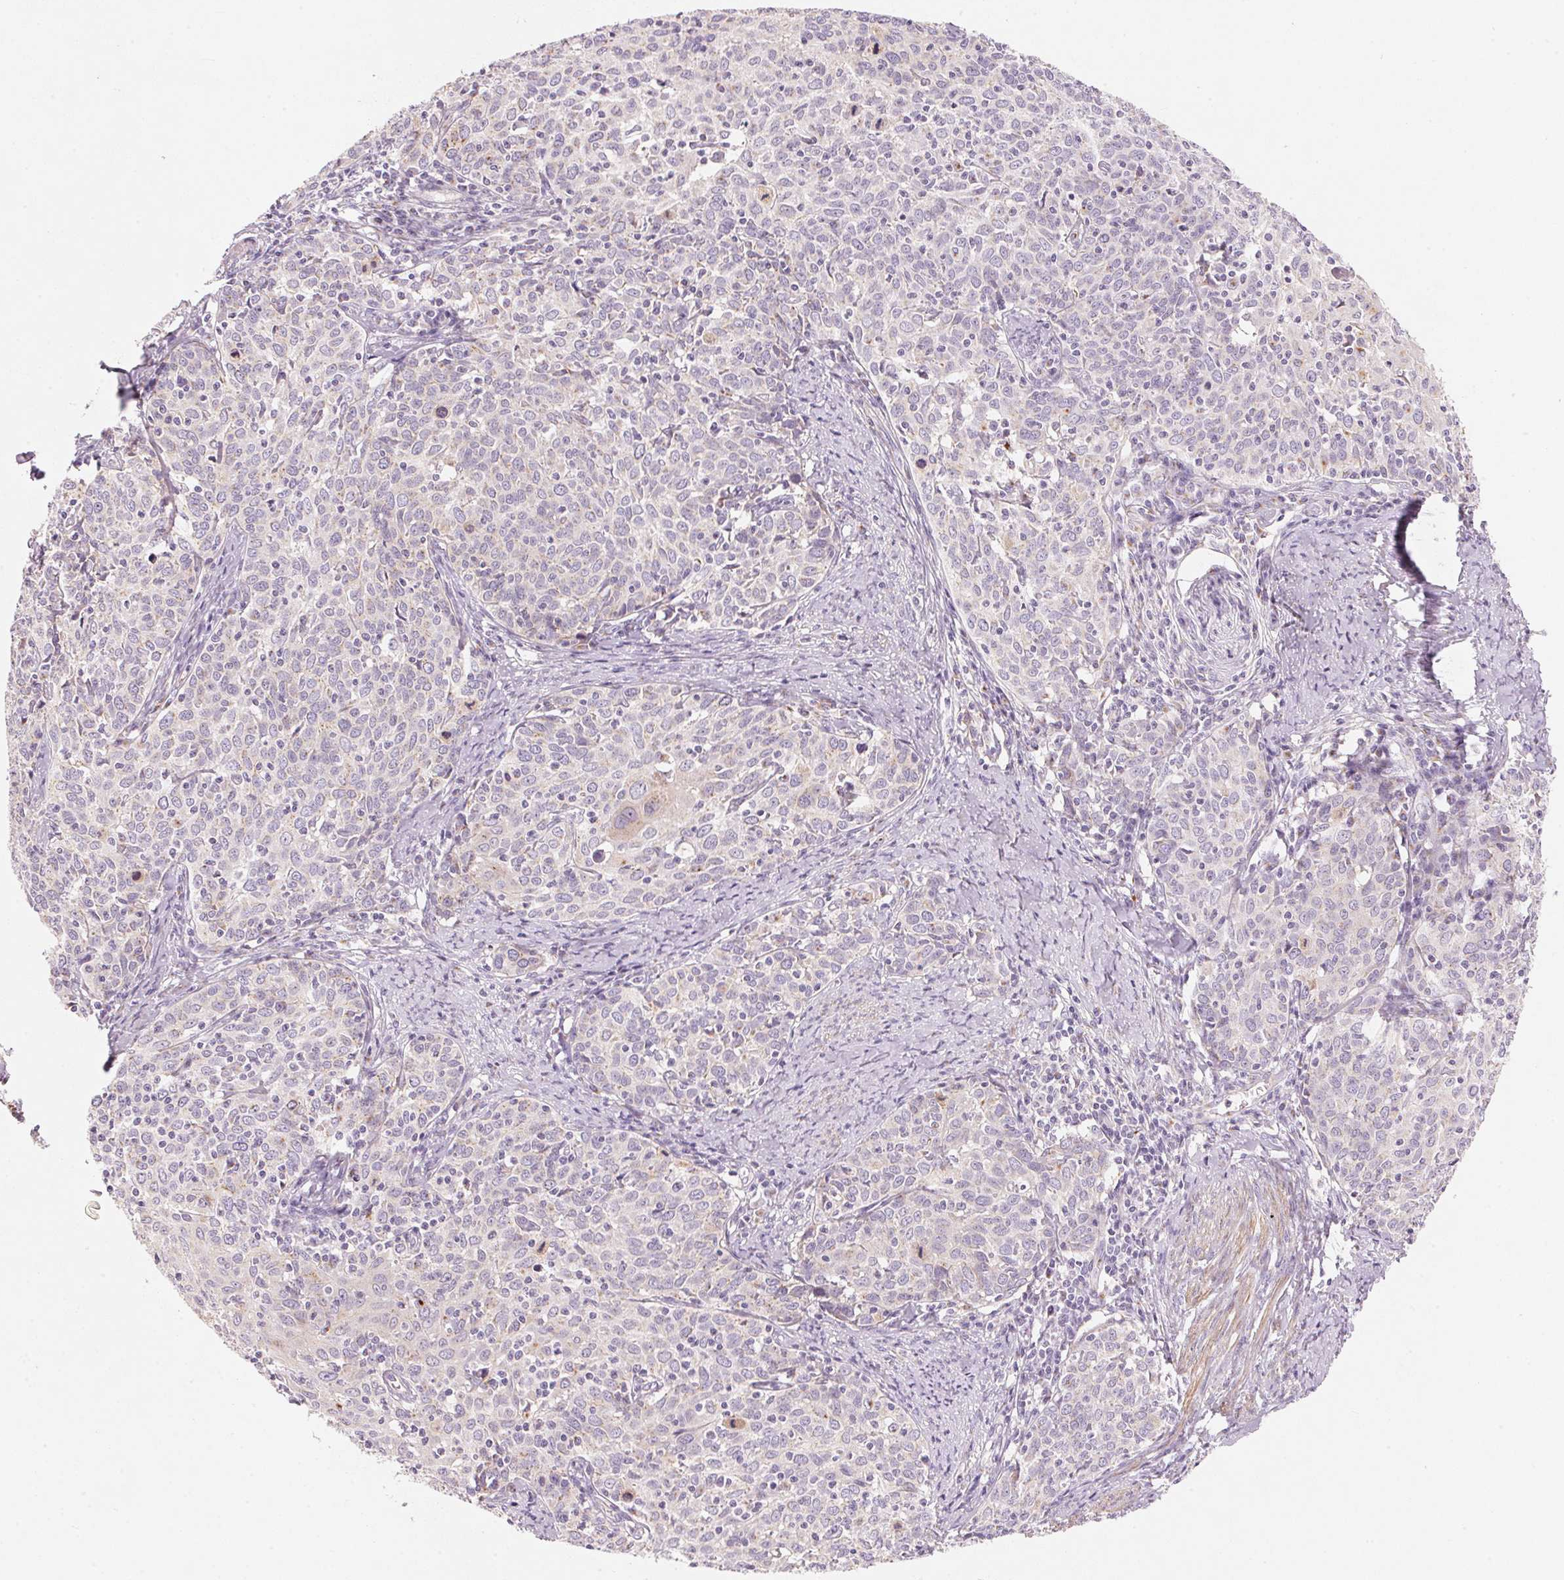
{"staining": {"intensity": "negative", "quantity": "none", "location": "none"}, "tissue": "cervical cancer", "cell_type": "Tumor cells", "image_type": "cancer", "snomed": [{"axis": "morphology", "description": "Squamous cell carcinoma, NOS"}, {"axis": "topography", "description": "Cervix"}], "caption": "This is an immunohistochemistry (IHC) image of cervical cancer. There is no positivity in tumor cells.", "gene": "DRAM2", "patient": {"sex": "female", "age": 62}}